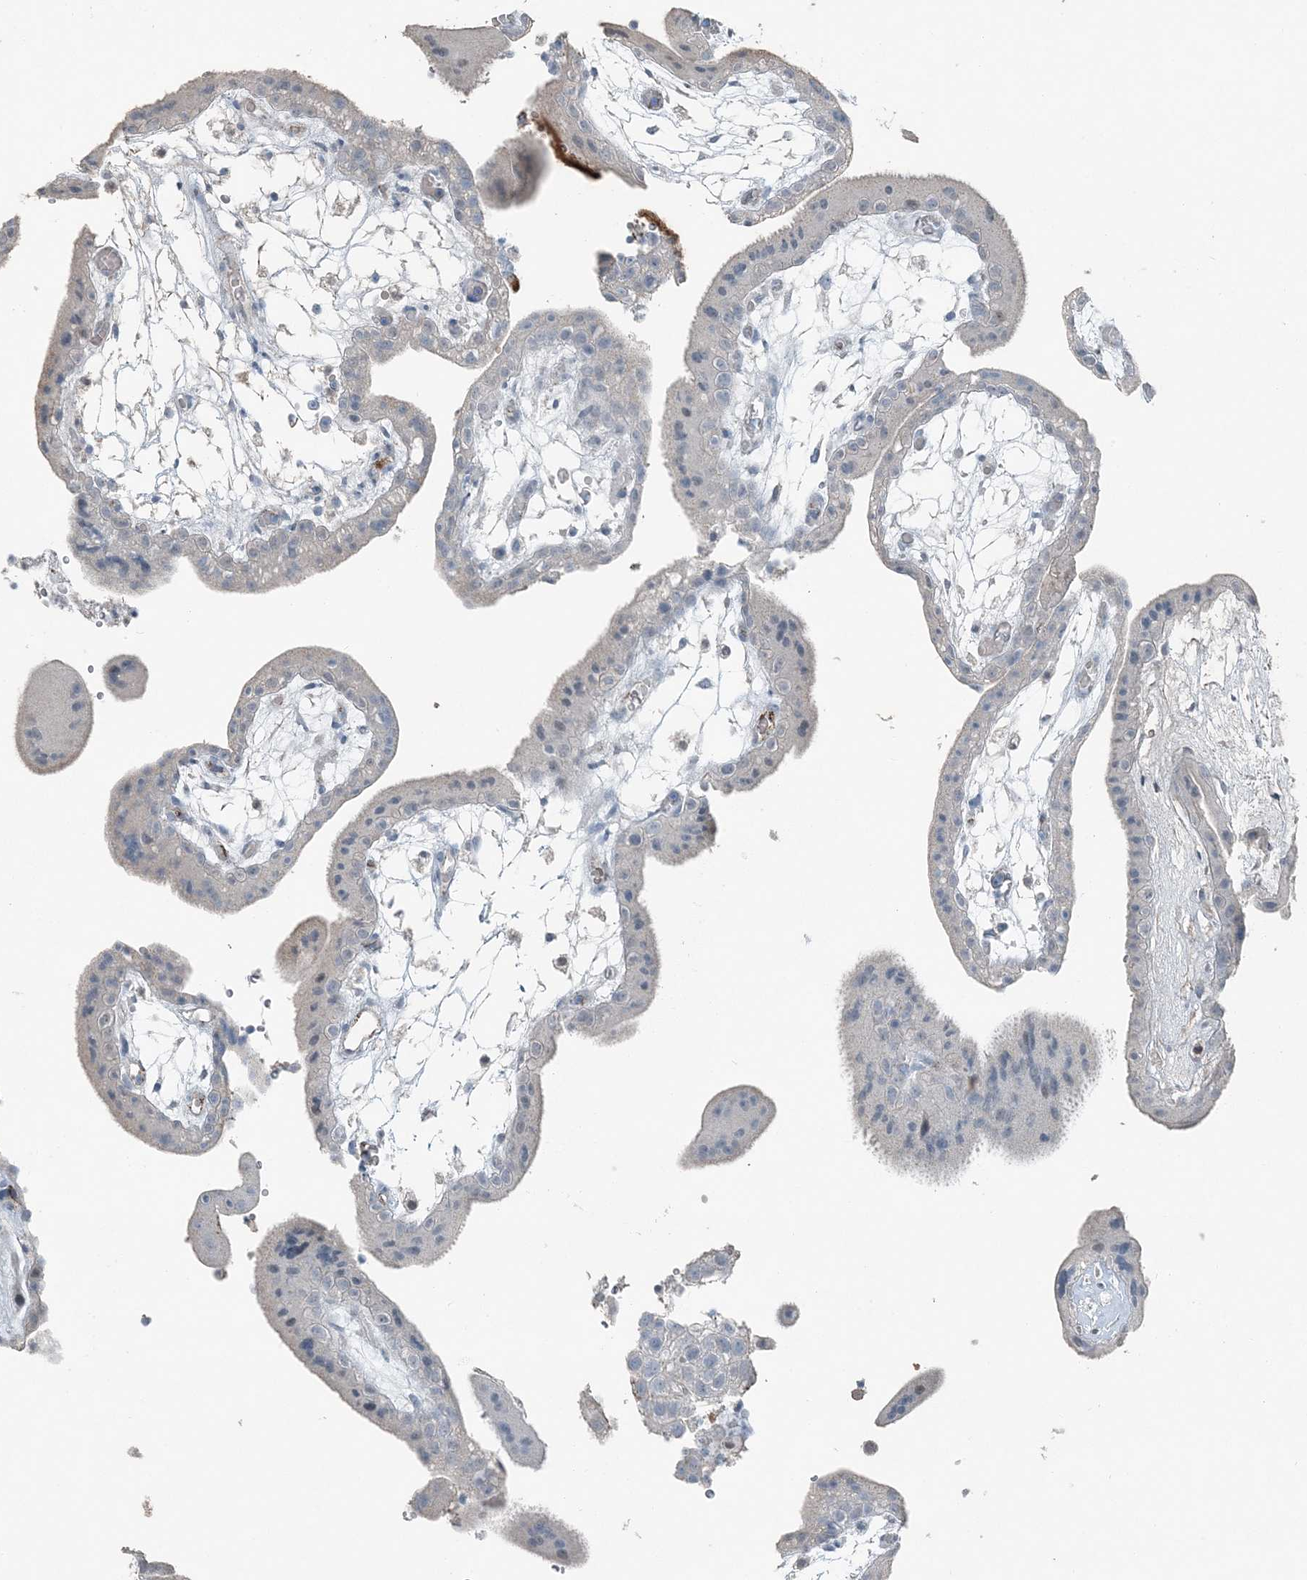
{"staining": {"intensity": "negative", "quantity": "none", "location": "none"}, "tissue": "placenta", "cell_type": "Decidual cells", "image_type": "normal", "snomed": [{"axis": "morphology", "description": "Normal tissue, NOS"}, {"axis": "topography", "description": "Placenta"}], "caption": "Image shows no significant protein positivity in decidual cells of normal placenta.", "gene": "ELOVL7", "patient": {"sex": "female", "age": 18}}